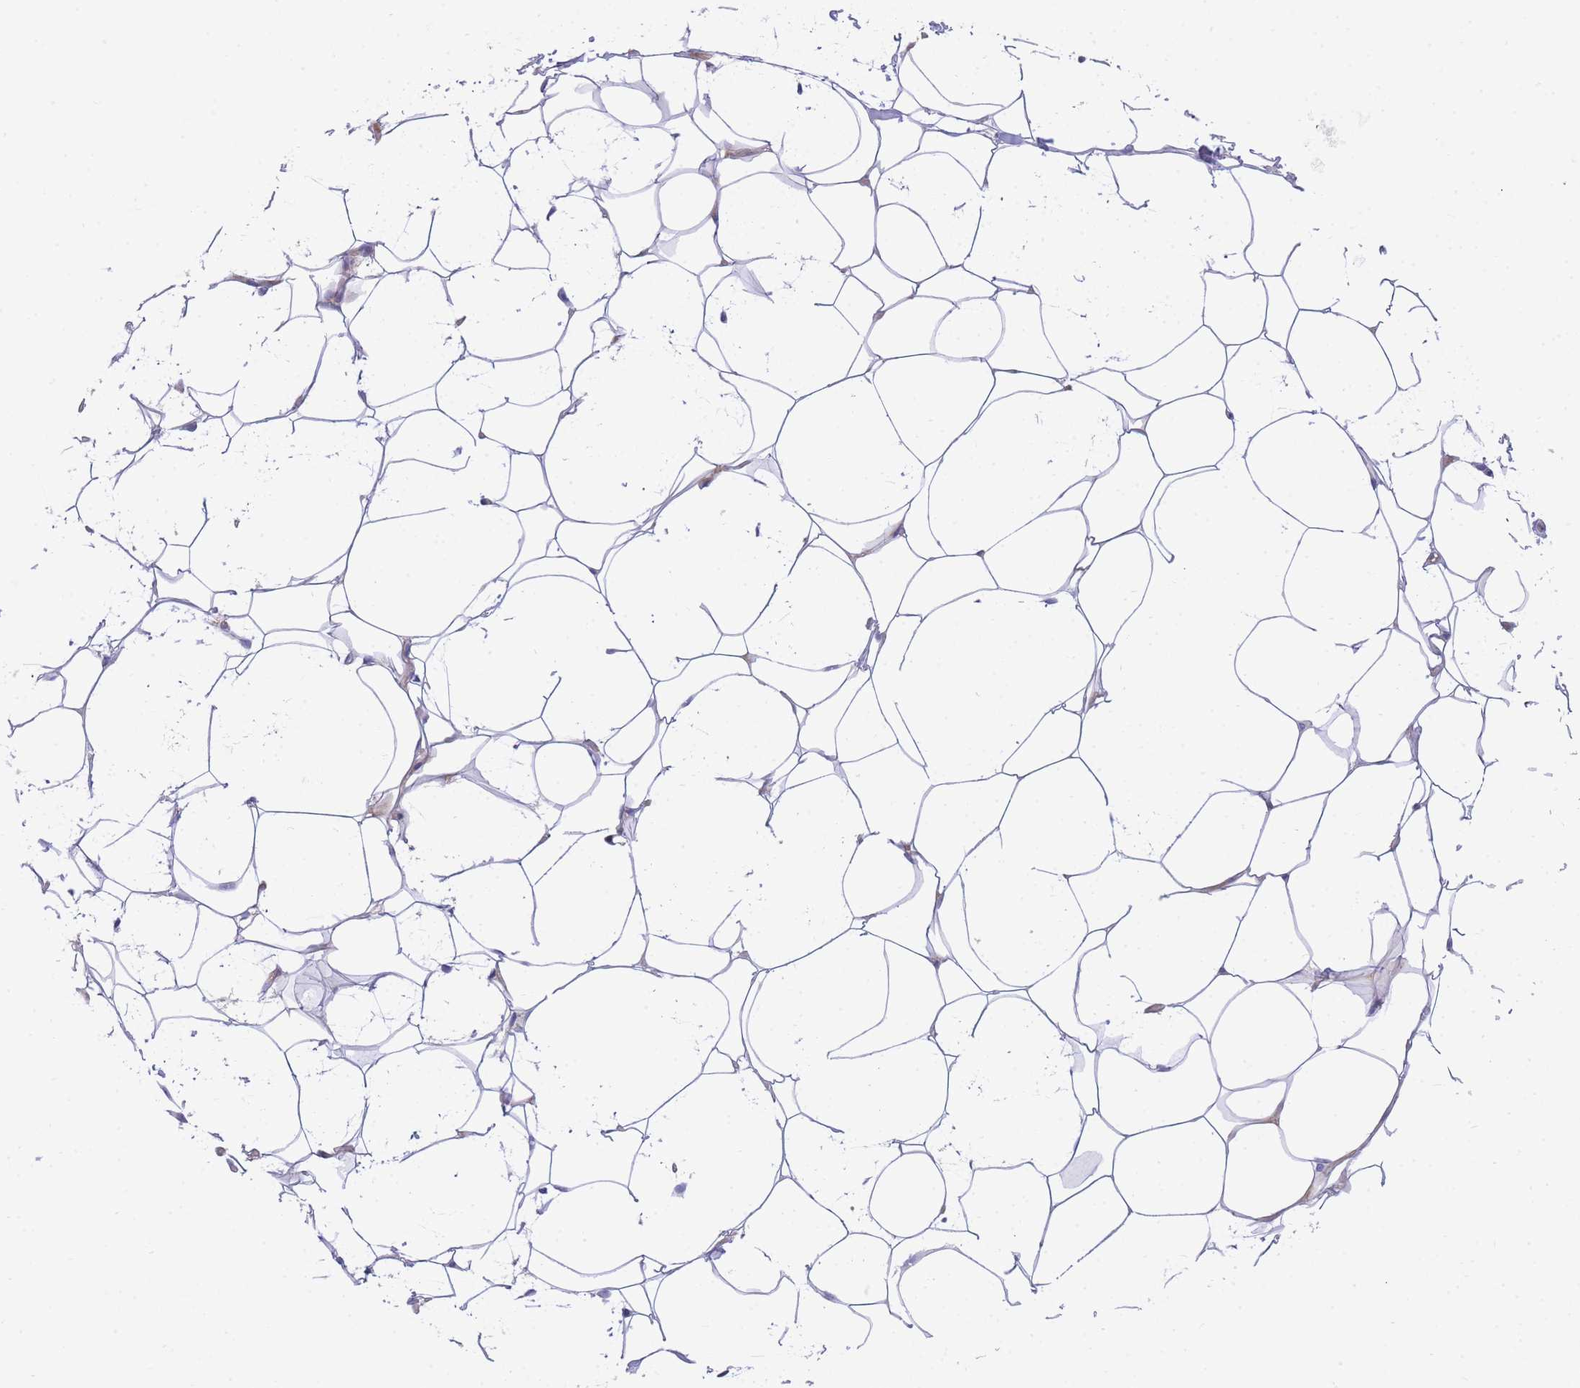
{"staining": {"intensity": "negative", "quantity": "none", "location": "none"}, "tissue": "adipose tissue", "cell_type": "Adipocytes", "image_type": "normal", "snomed": [{"axis": "morphology", "description": "Normal tissue, NOS"}, {"axis": "topography", "description": "Breast"}], "caption": "Immunohistochemistry of benign adipose tissue demonstrates no staining in adipocytes. (Stains: DAB (3,3'-diaminobenzidine) IHC with hematoxylin counter stain, Microscopy: brightfield microscopy at high magnification).", "gene": "FBN3", "patient": {"sex": "female", "age": 26}}